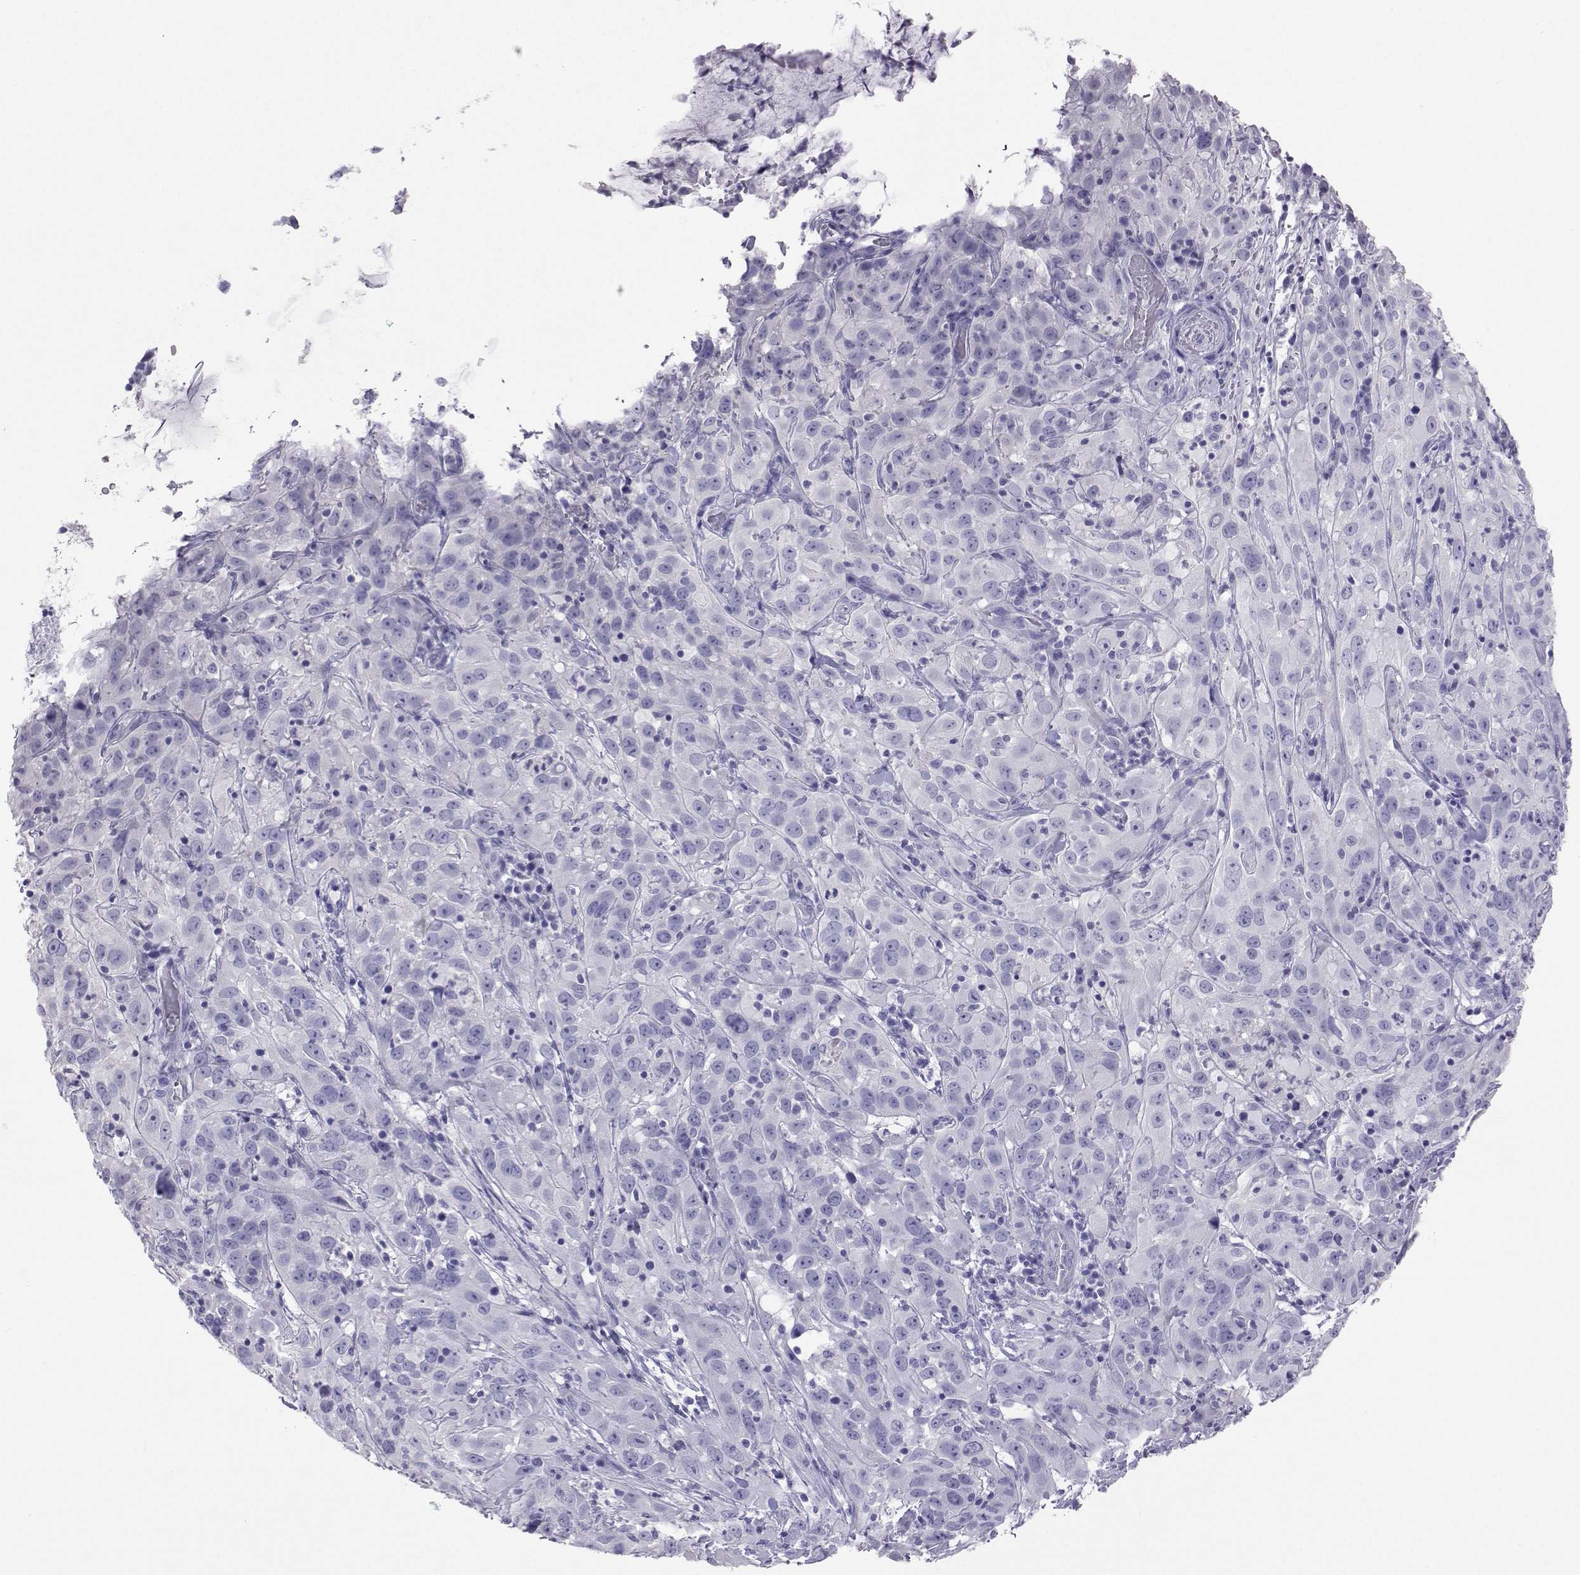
{"staining": {"intensity": "negative", "quantity": "none", "location": "none"}, "tissue": "cervical cancer", "cell_type": "Tumor cells", "image_type": "cancer", "snomed": [{"axis": "morphology", "description": "Squamous cell carcinoma, NOS"}, {"axis": "topography", "description": "Cervix"}], "caption": "Photomicrograph shows no protein staining in tumor cells of squamous cell carcinoma (cervical) tissue.", "gene": "PLIN4", "patient": {"sex": "female", "age": 32}}